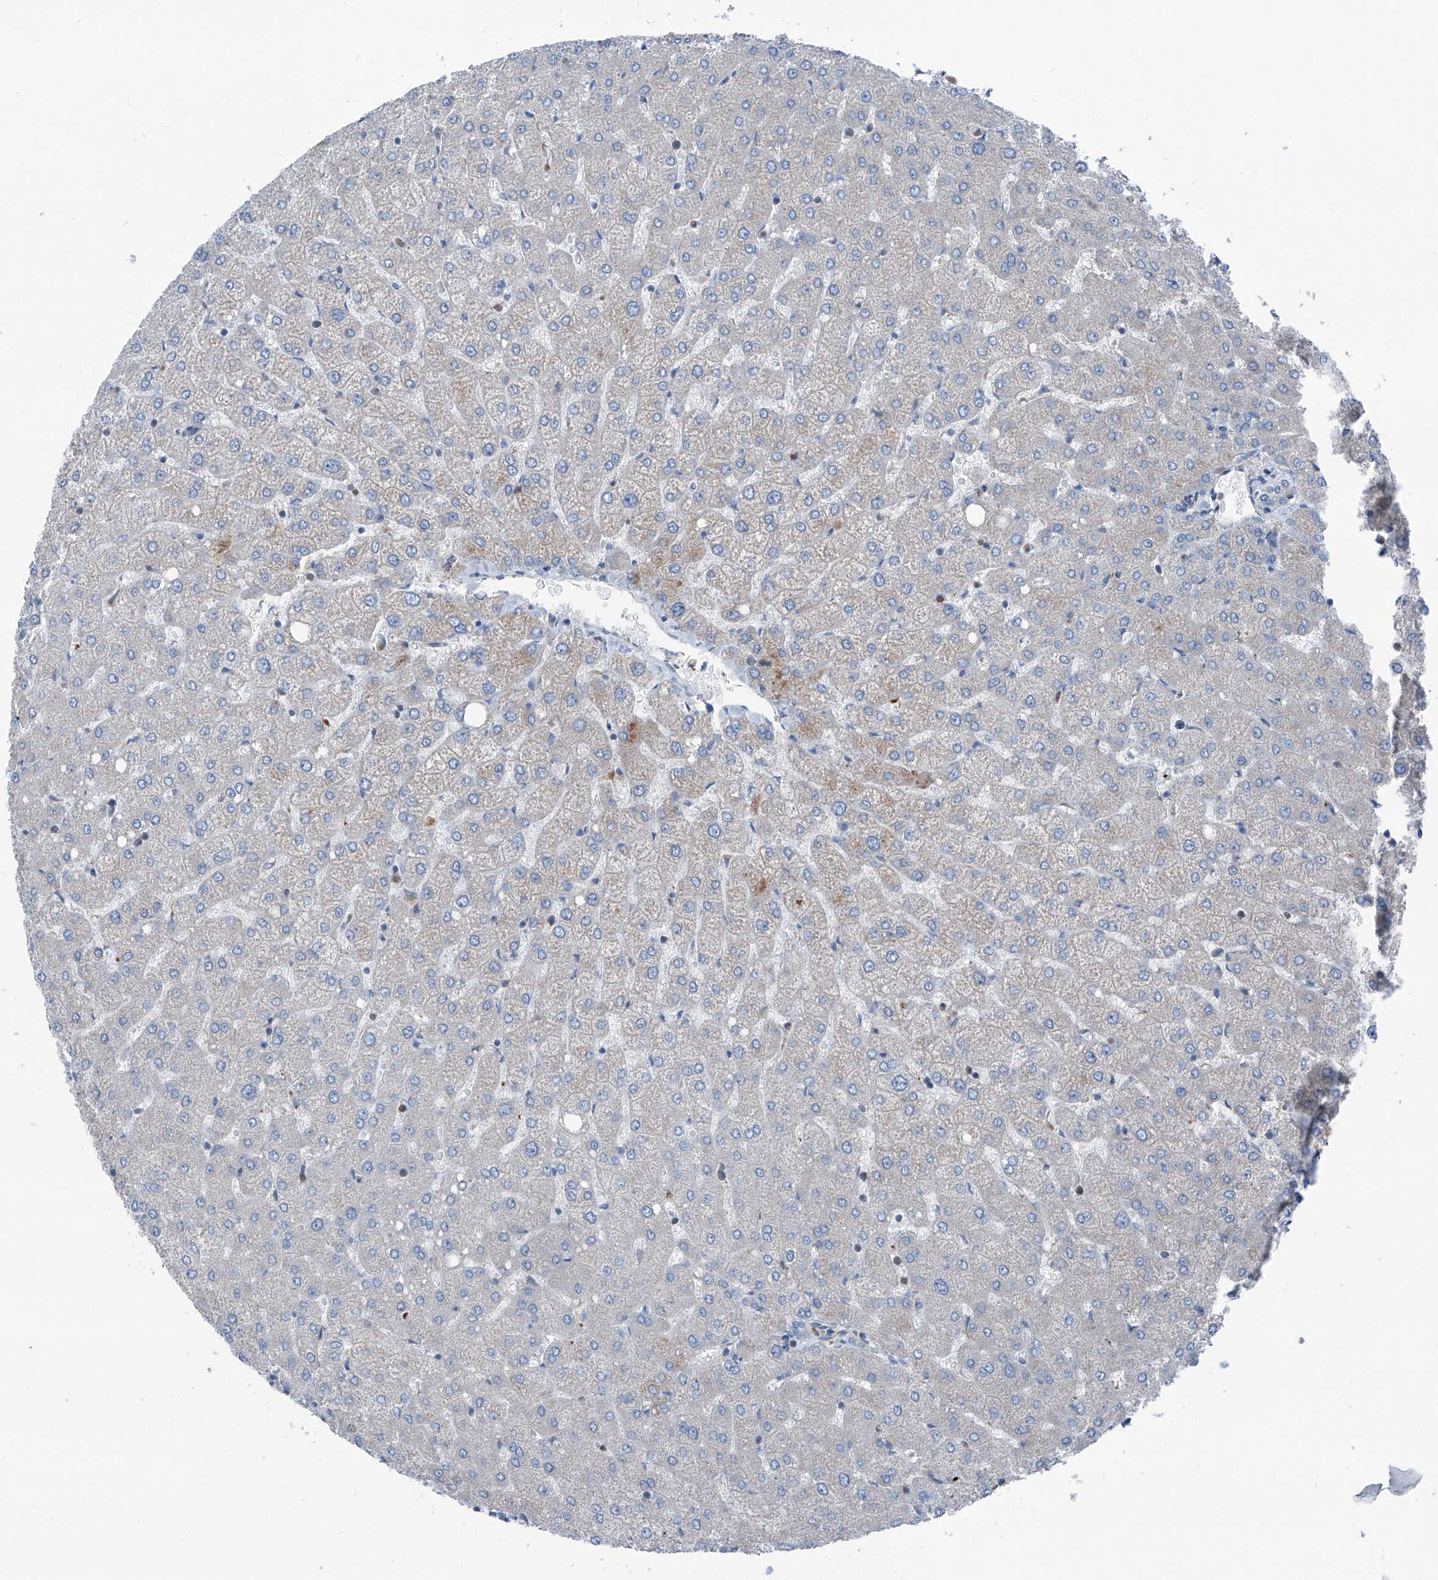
{"staining": {"intensity": "negative", "quantity": "none", "location": "none"}, "tissue": "liver", "cell_type": "Cholangiocytes", "image_type": "normal", "snomed": [{"axis": "morphology", "description": "Normal tissue, NOS"}, {"axis": "topography", "description": "Liver"}], "caption": "High power microscopy photomicrograph of an IHC image of benign liver, revealing no significant expression in cholangiocytes.", "gene": "GPAT3", "patient": {"sex": "female", "age": 54}}